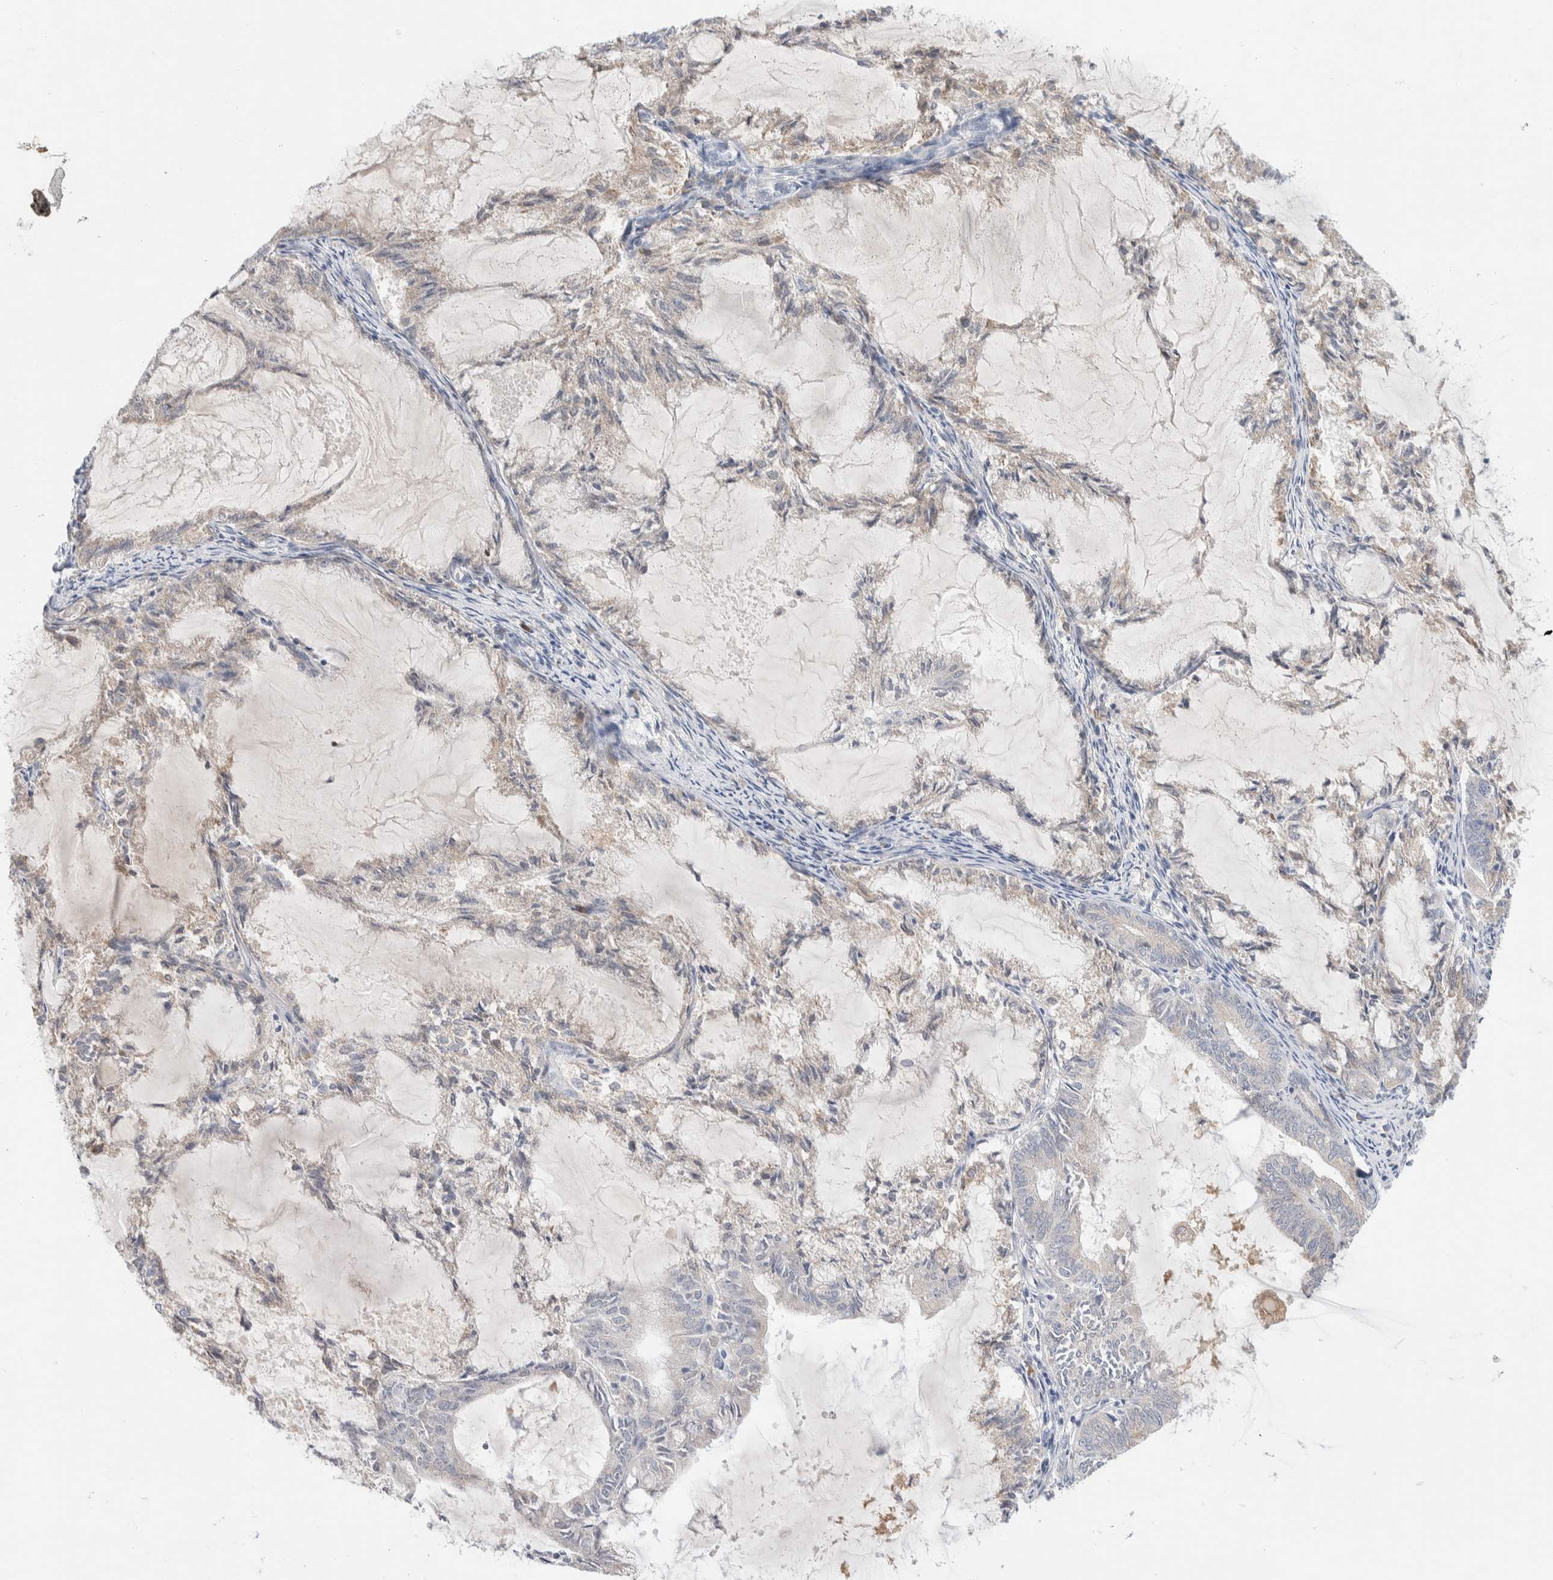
{"staining": {"intensity": "weak", "quantity": "25%-75%", "location": "cytoplasmic/membranous"}, "tissue": "endometrial cancer", "cell_type": "Tumor cells", "image_type": "cancer", "snomed": [{"axis": "morphology", "description": "Adenocarcinoma, NOS"}, {"axis": "topography", "description": "Endometrium"}], "caption": "Endometrial adenocarcinoma stained with a brown dye displays weak cytoplasmic/membranous positive staining in about 25%-75% of tumor cells.", "gene": "RUSF1", "patient": {"sex": "female", "age": 86}}